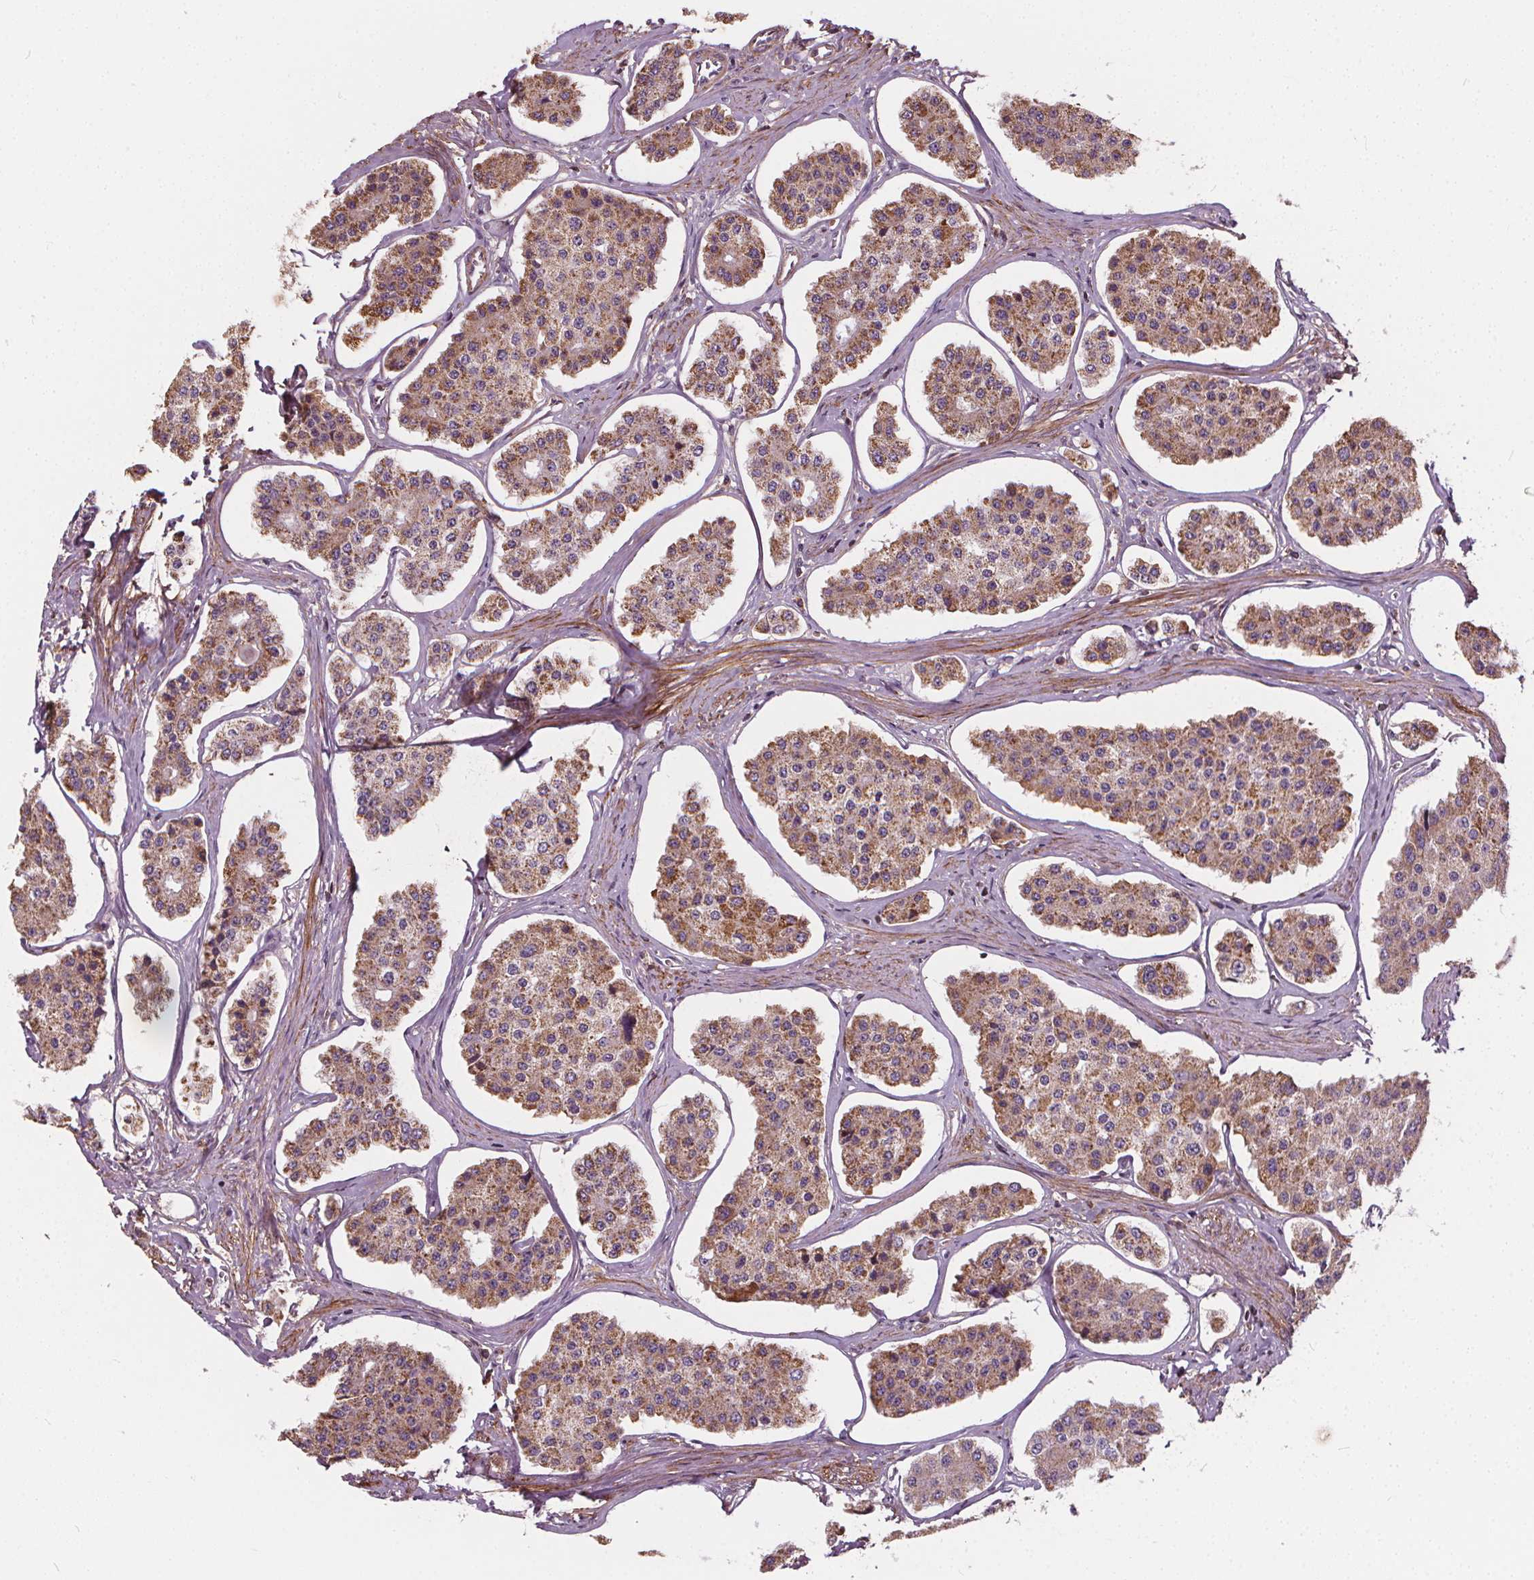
{"staining": {"intensity": "moderate", "quantity": ">75%", "location": "cytoplasmic/membranous"}, "tissue": "carcinoid", "cell_type": "Tumor cells", "image_type": "cancer", "snomed": [{"axis": "morphology", "description": "Carcinoid, malignant, NOS"}, {"axis": "topography", "description": "Small intestine"}], "caption": "Immunohistochemical staining of human carcinoid reveals medium levels of moderate cytoplasmic/membranous protein positivity in approximately >75% of tumor cells.", "gene": "ORAI2", "patient": {"sex": "female", "age": 65}}